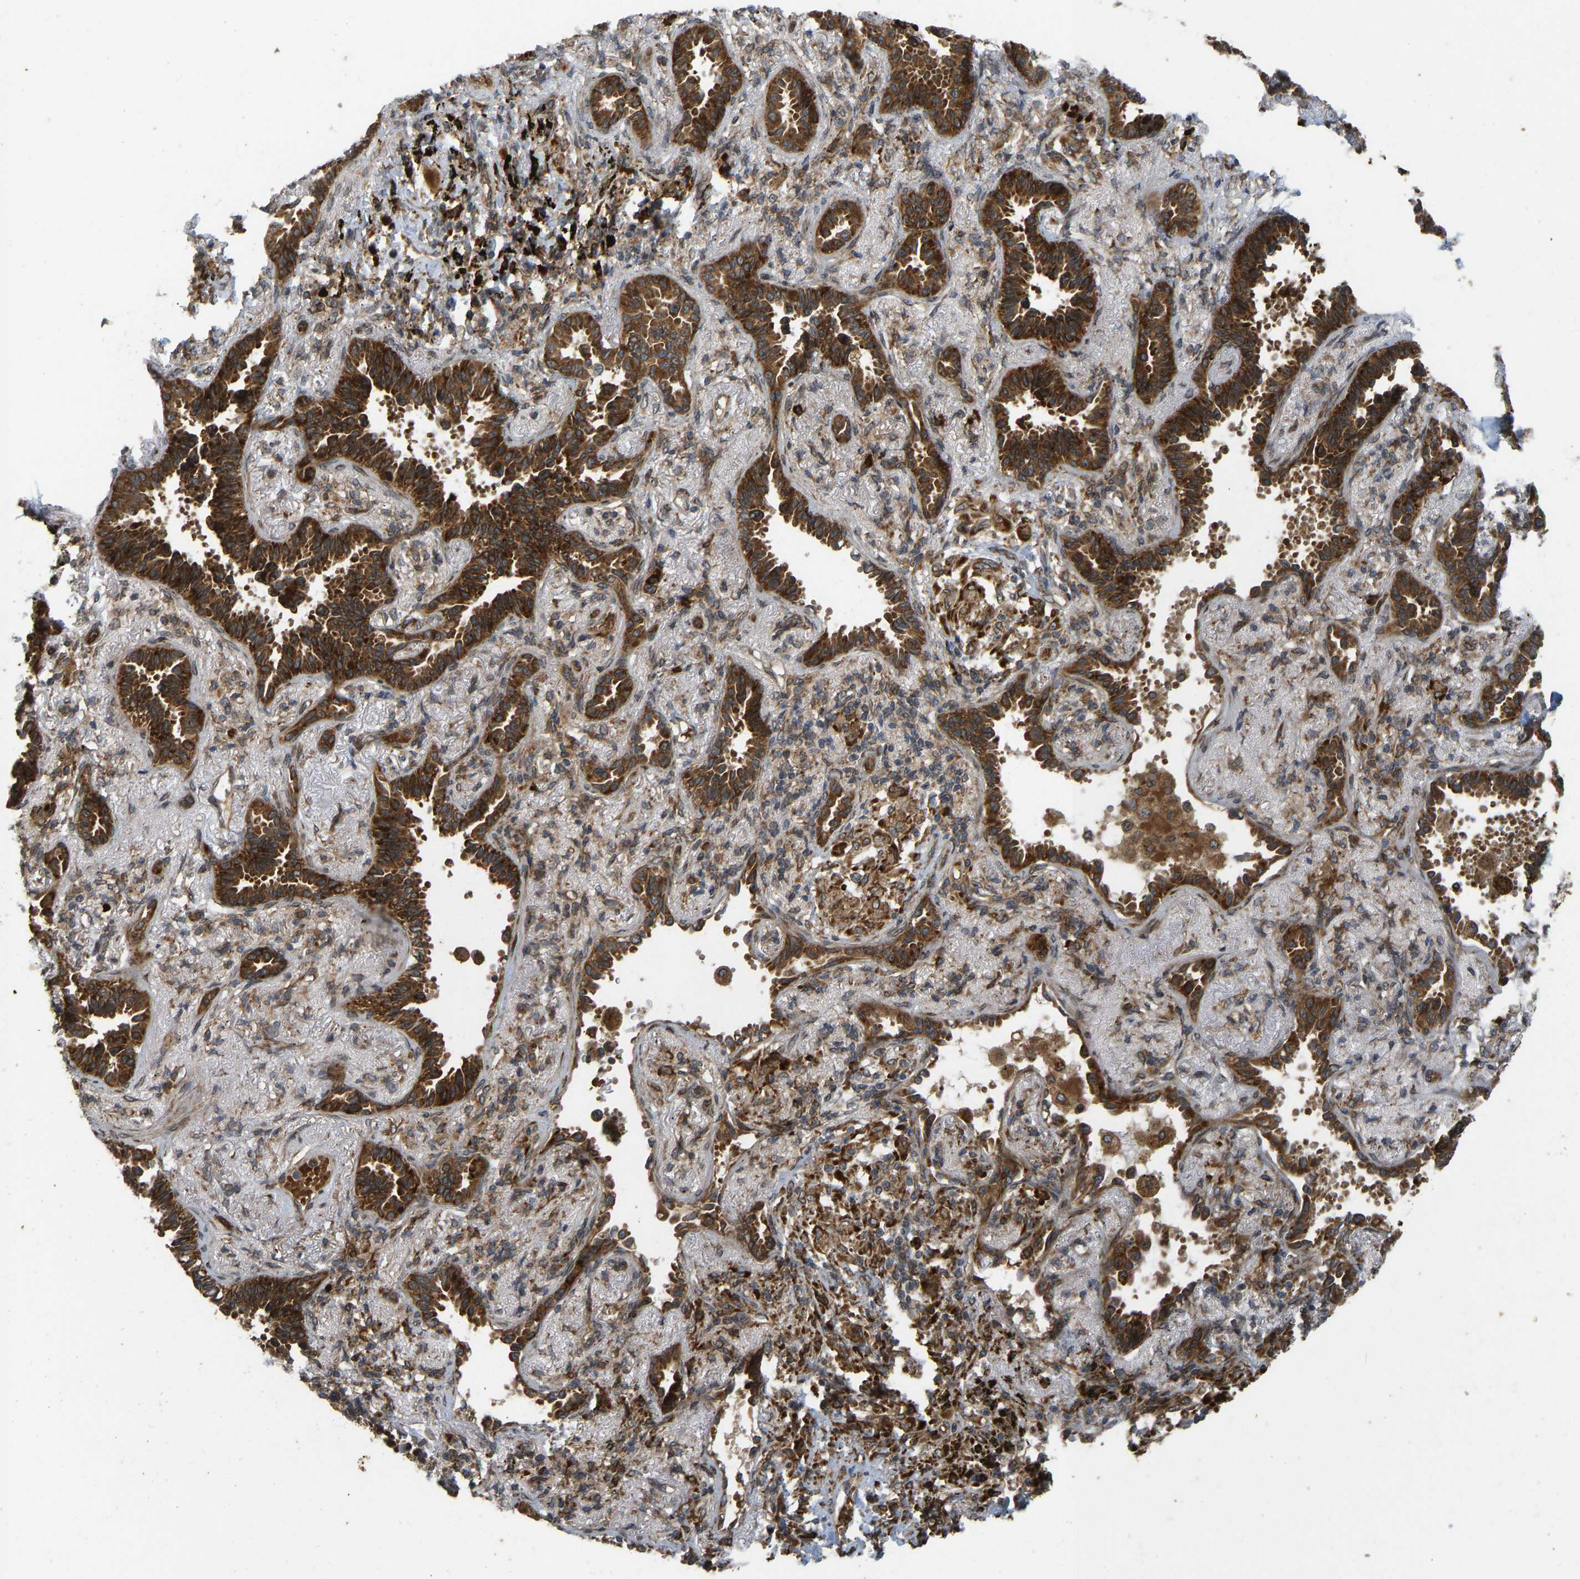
{"staining": {"intensity": "strong", "quantity": ">75%", "location": "cytoplasmic/membranous"}, "tissue": "lung cancer", "cell_type": "Tumor cells", "image_type": "cancer", "snomed": [{"axis": "morphology", "description": "Adenocarcinoma, NOS"}, {"axis": "topography", "description": "Lung"}], "caption": "A photomicrograph of lung cancer (adenocarcinoma) stained for a protein displays strong cytoplasmic/membranous brown staining in tumor cells. (IHC, brightfield microscopy, high magnification).", "gene": "RPN2", "patient": {"sex": "male", "age": 59}}